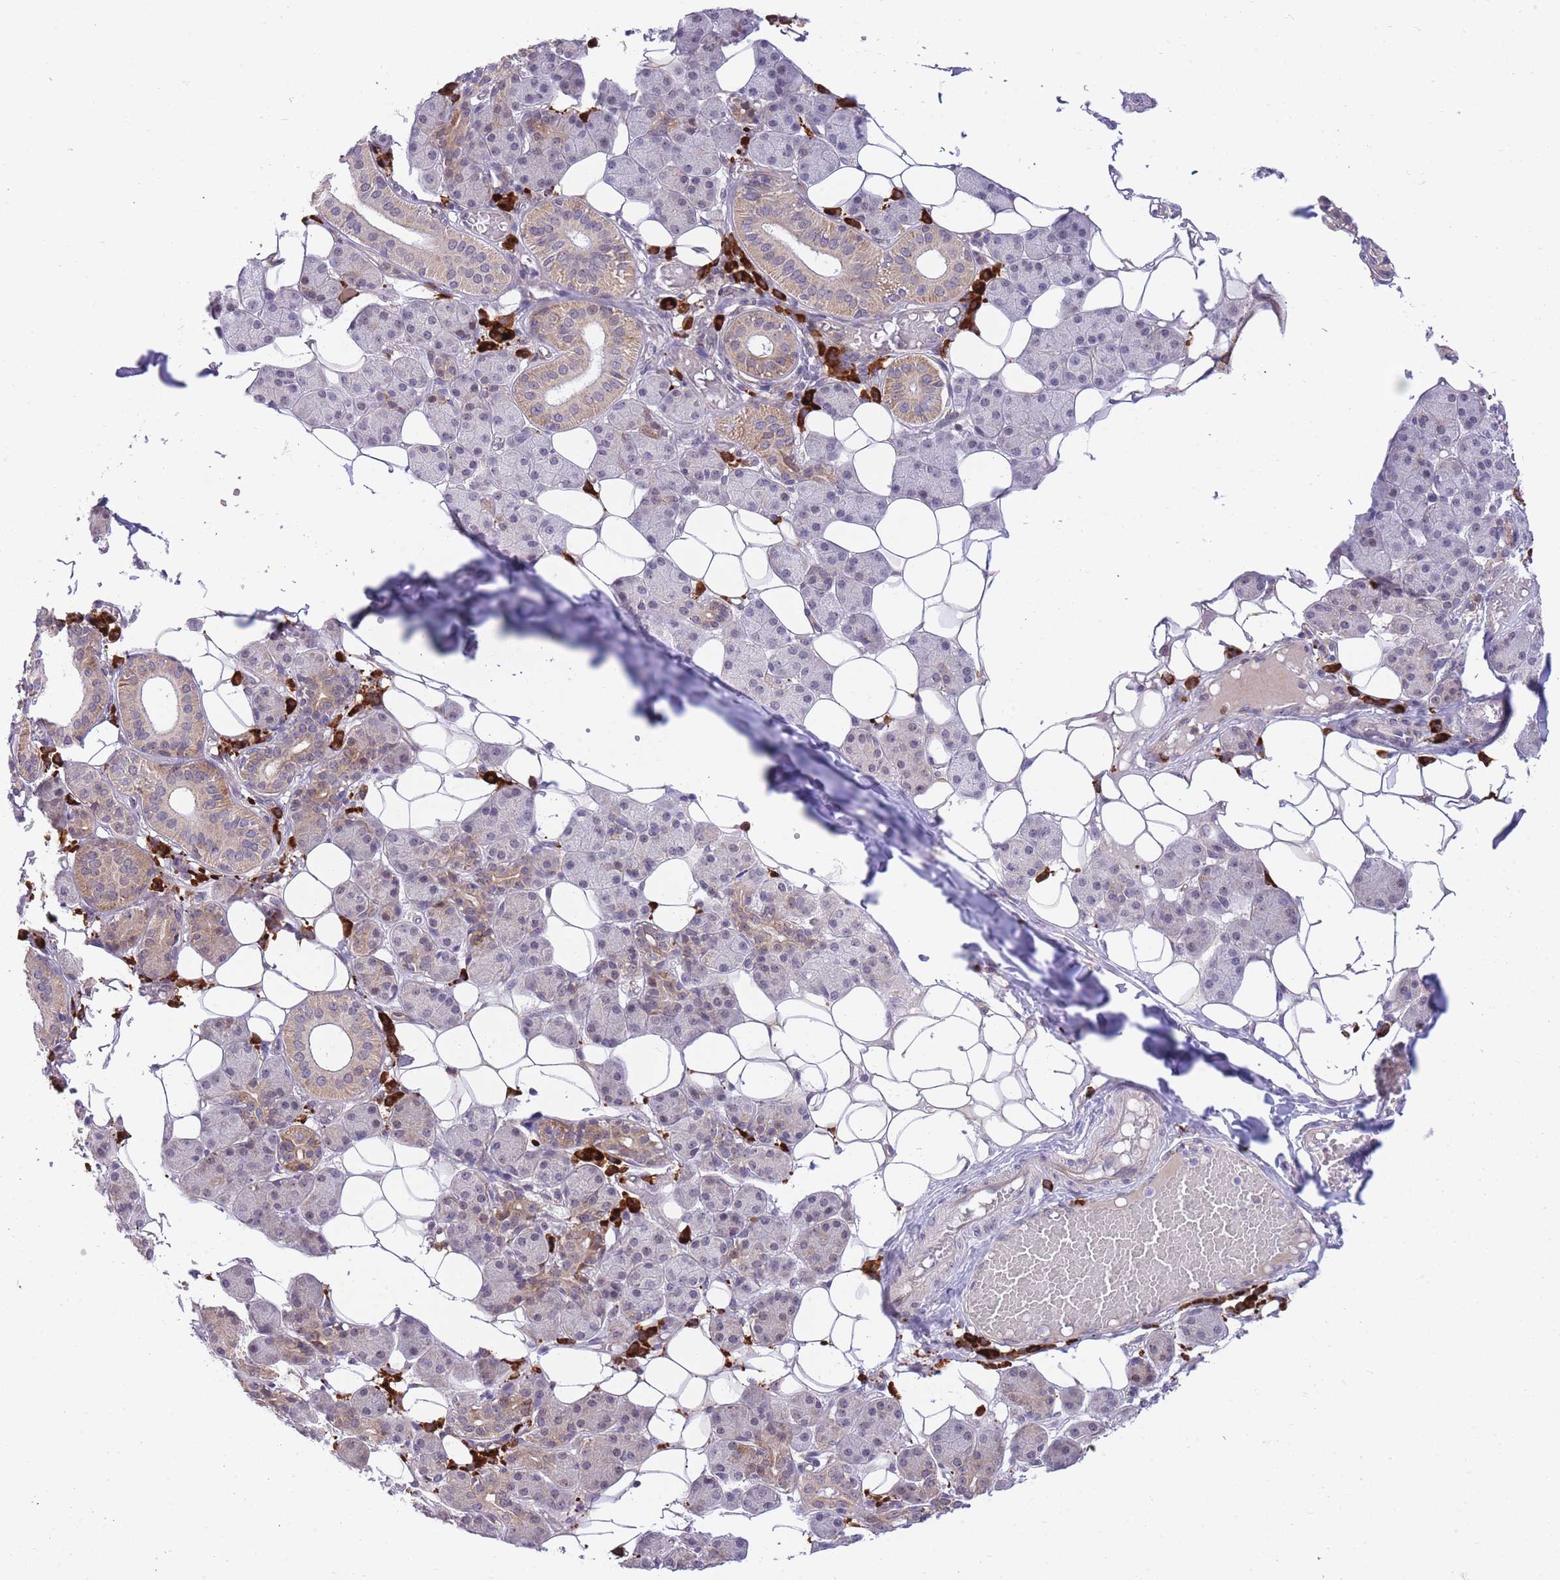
{"staining": {"intensity": "moderate", "quantity": "25%-75%", "location": "cytoplasmic/membranous"}, "tissue": "salivary gland", "cell_type": "Glandular cells", "image_type": "normal", "snomed": [{"axis": "morphology", "description": "Normal tissue, NOS"}, {"axis": "topography", "description": "Salivary gland"}], "caption": "Immunohistochemistry (IHC) staining of normal salivary gland, which shows medium levels of moderate cytoplasmic/membranous positivity in about 25%-75% of glandular cells indicating moderate cytoplasmic/membranous protein positivity. The staining was performed using DAB (brown) for protein detection and nuclei were counterstained in hematoxylin (blue).", "gene": "EXOSC8", "patient": {"sex": "female", "age": 33}}